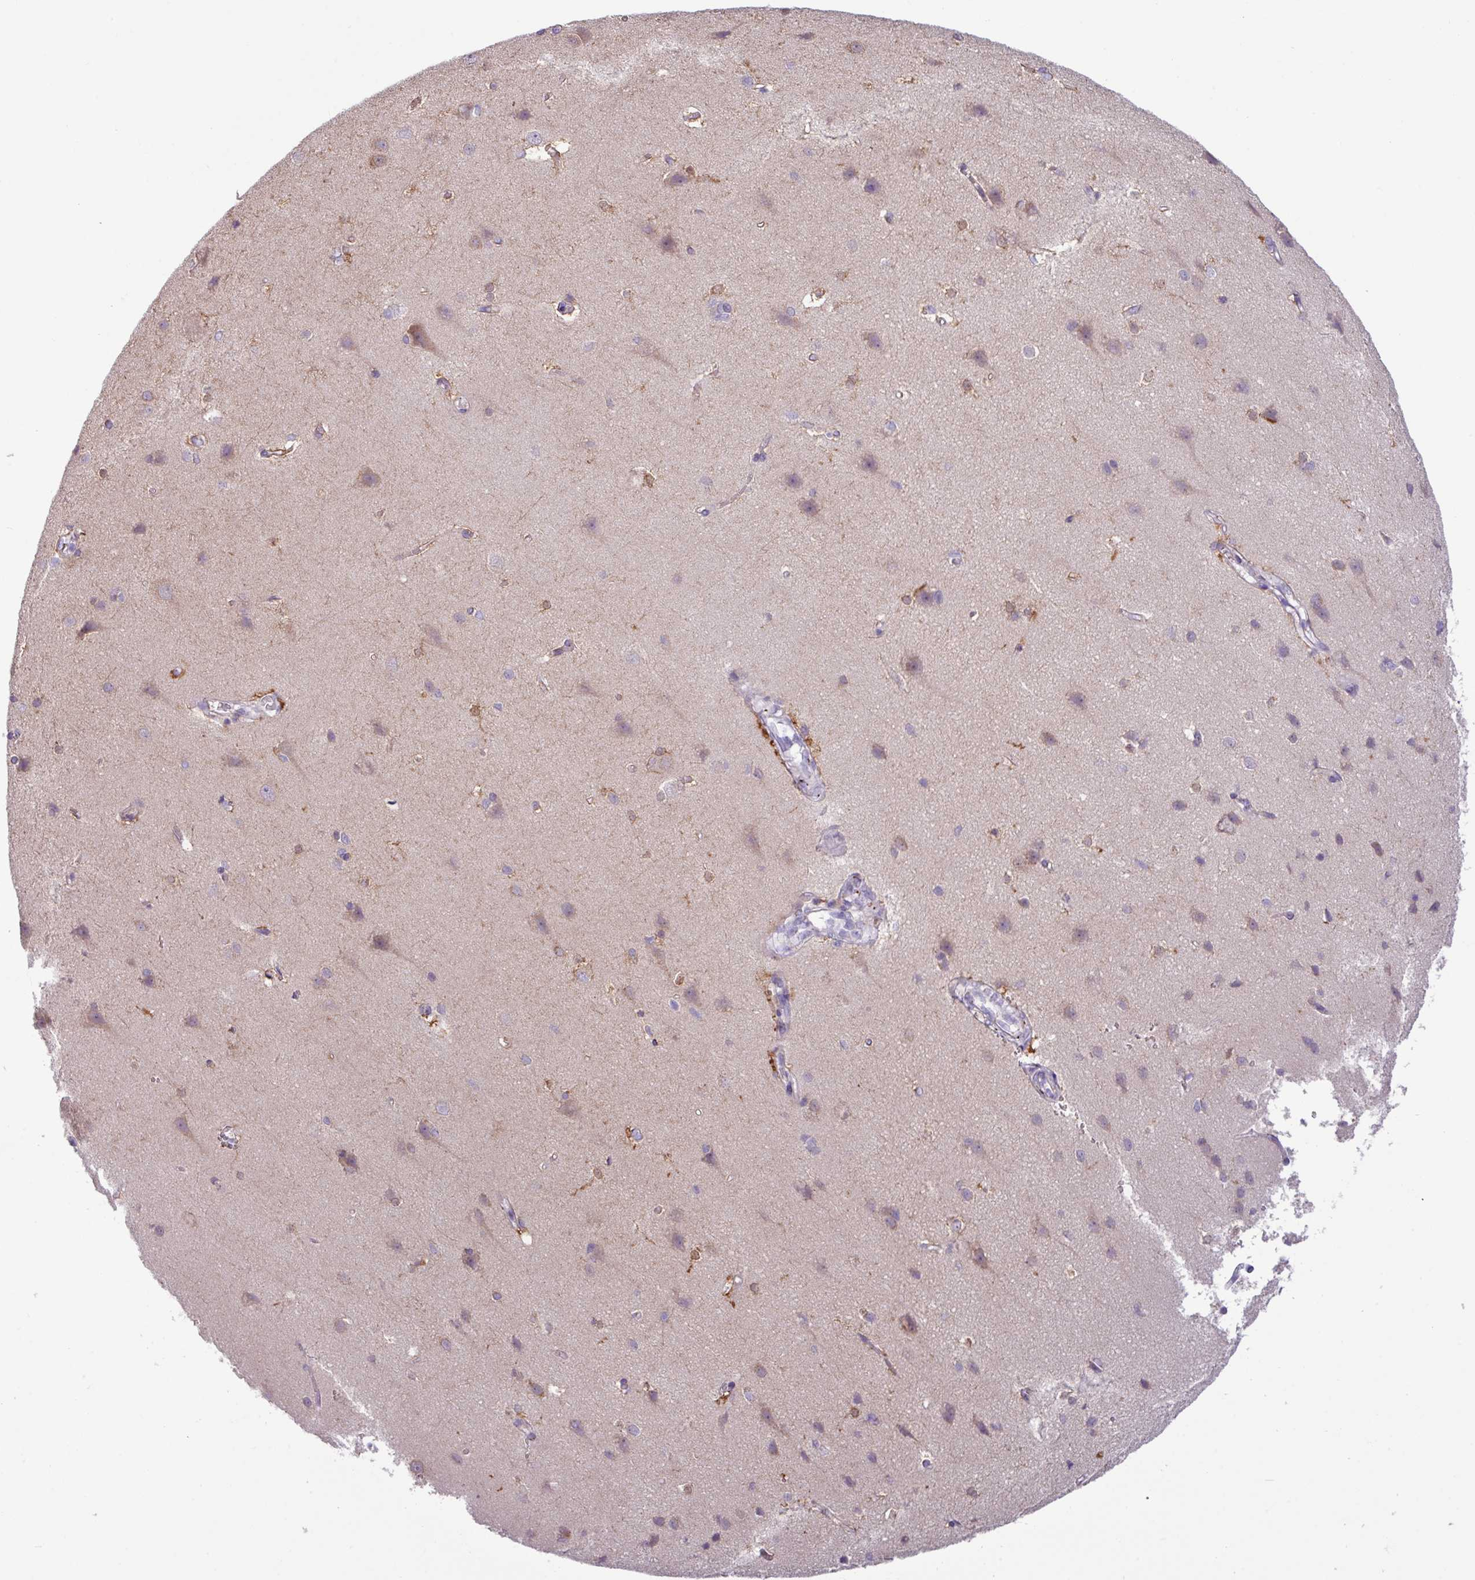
{"staining": {"intensity": "negative", "quantity": "none", "location": "none"}, "tissue": "cerebral cortex", "cell_type": "Endothelial cells", "image_type": "normal", "snomed": [{"axis": "morphology", "description": "Normal tissue, NOS"}, {"axis": "topography", "description": "Cerebral cortex"}], "caption": "High power microscopy photomicrograph of an immunohistochemistry micrograph of benign cerebral cortex, revealing no significant expression in endothelial cells.", "gene": "STIMATE", "patient": {"sex": "male", "age": 37}}